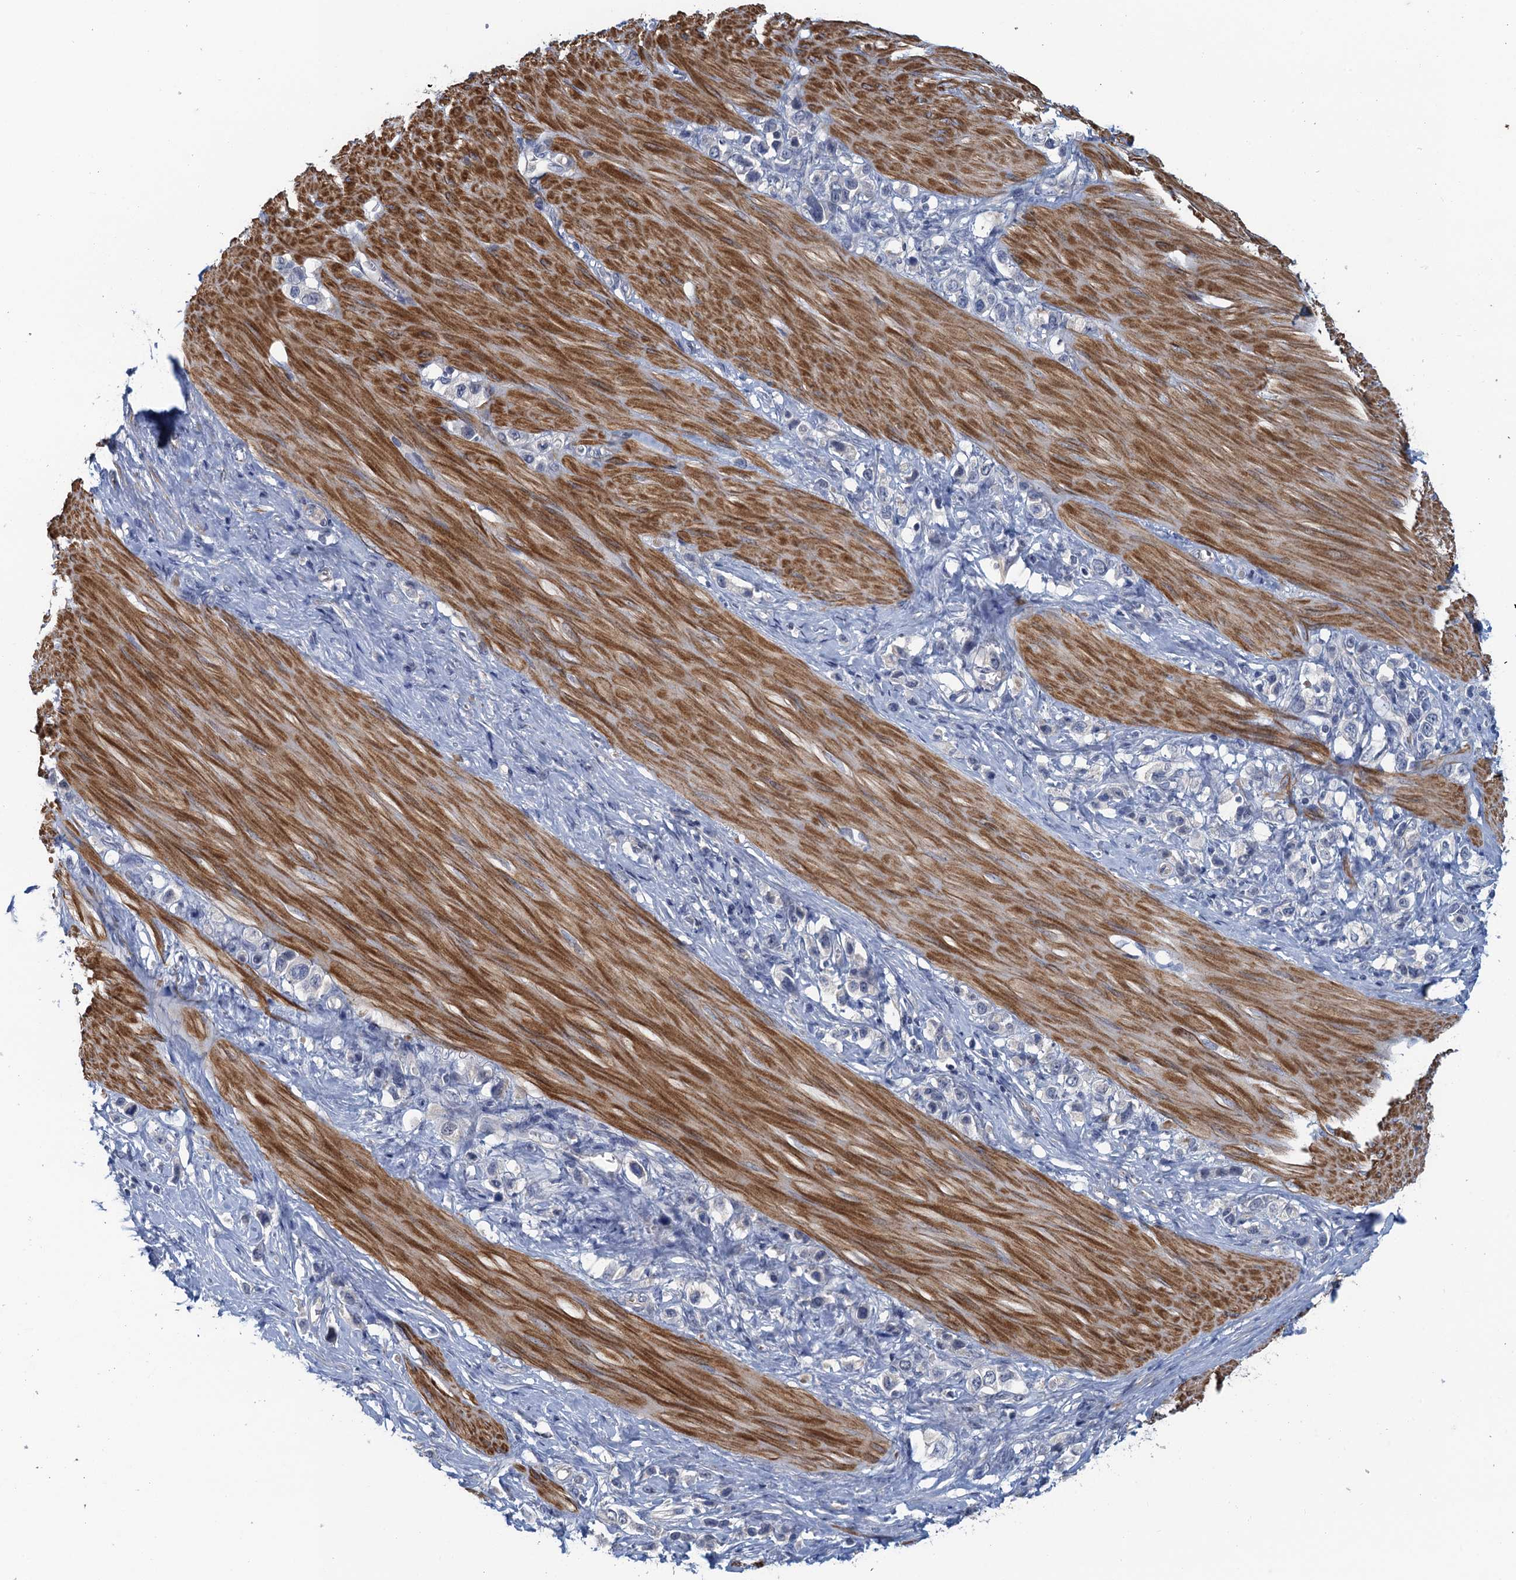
{"staining": {"intensity": "negative", "quantity": "none", "location": "none"}, "tissue": "stomach cancer", "cell_type": "Tumor cells", "image_type": "cancer", "snomed": [{"axis": "morphology", "description": "Adenocarcinoma, NOS"}, {"axis": "topography", "description": "Stomach"}], "caption": "Protein analysis of adenocarcinoma (stomach) displays no significant staining in tumor cells. (DAB IHC with hematoxylin counter stain).", "gene": "MYO16", "patient": {"sex": "female", "age": 65}}